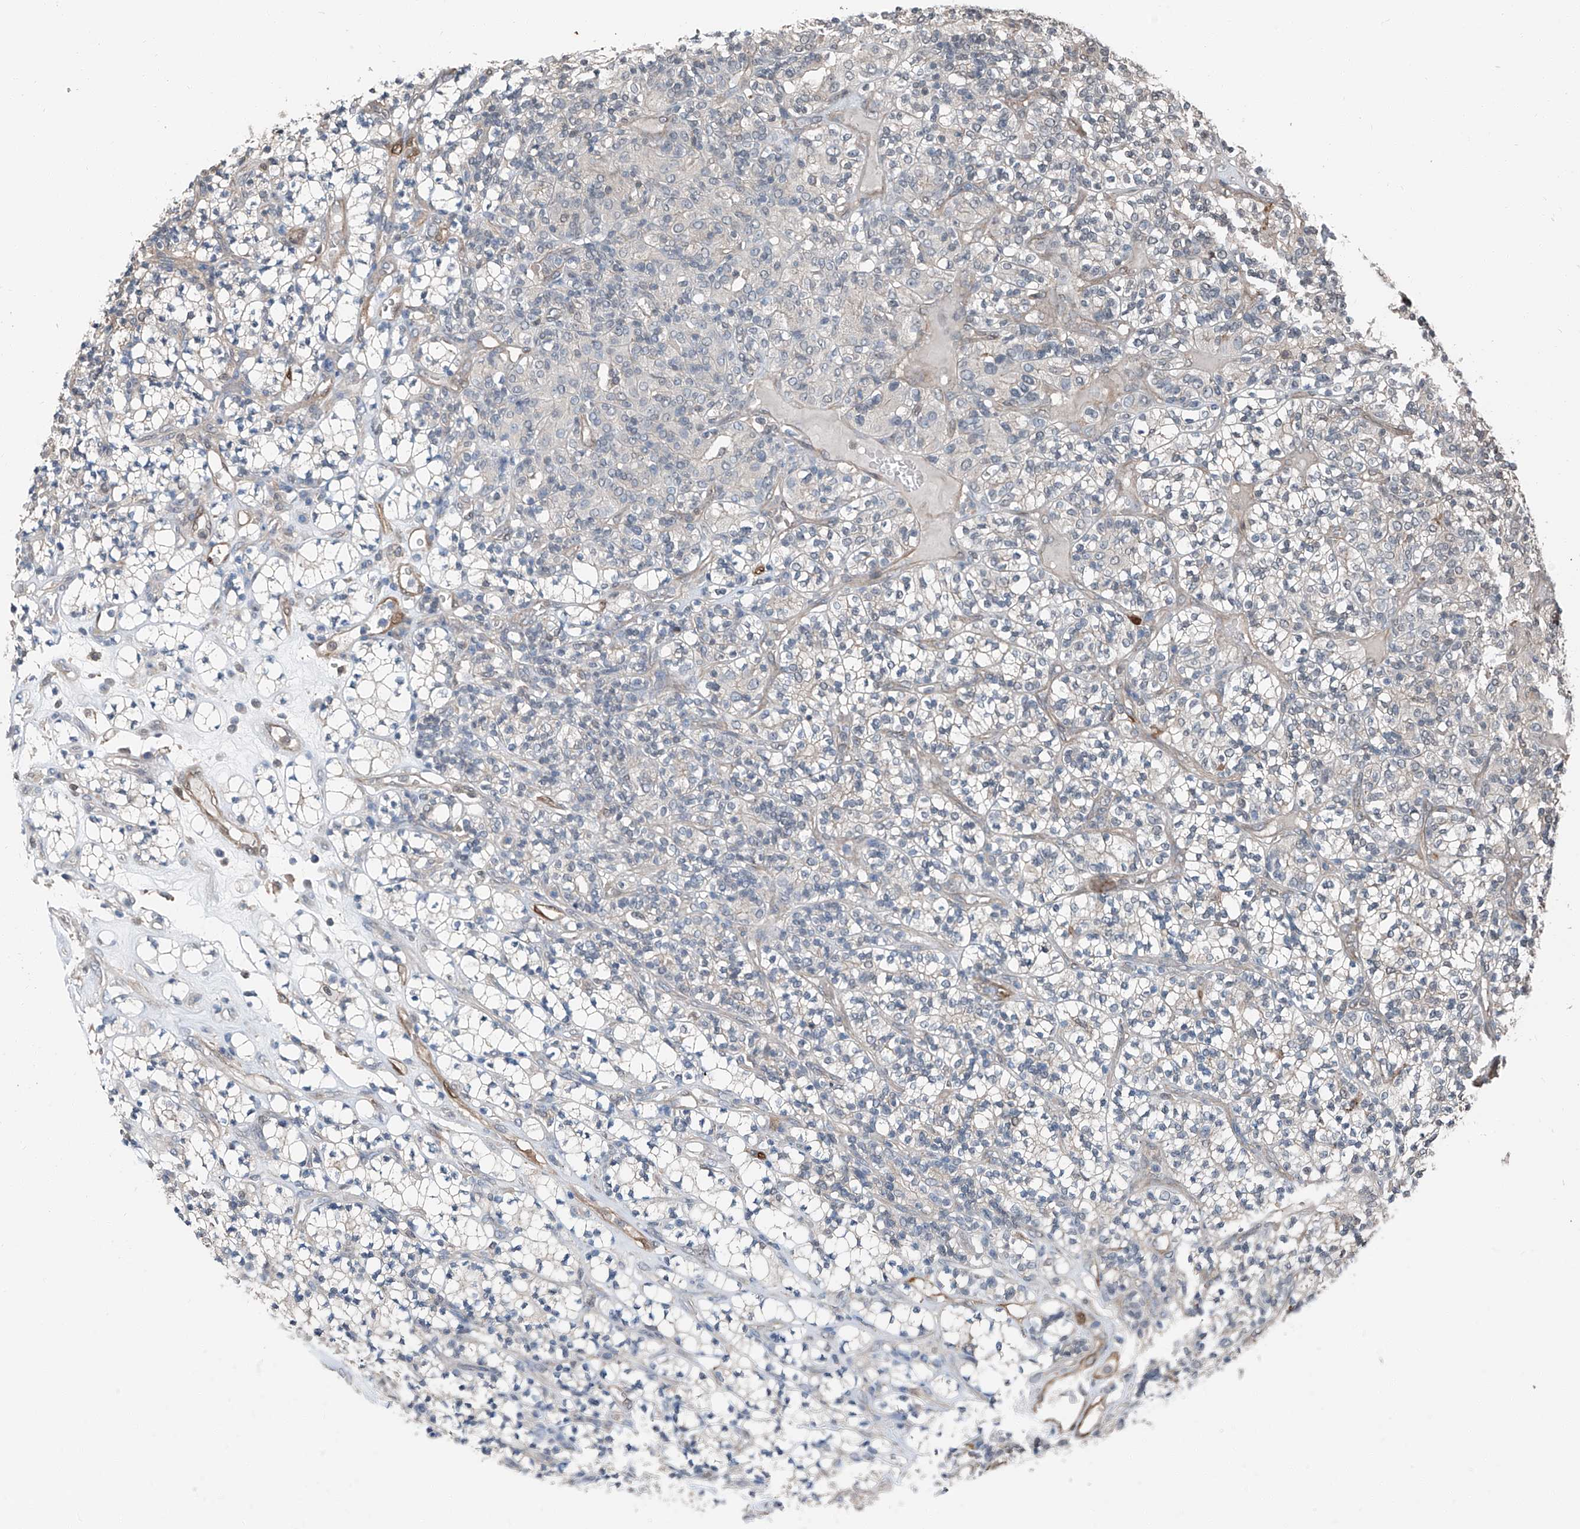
{"staining": {"intensity": "negative", "quantity": "none", "location": "none"}, "tissue": "renal cancer", "cell_type": "Tumor cells", "image_type": "cancer", "snomed": [{"axis": "morphology", "description": "Adenocarcinoma, NOS"}, {"axis": "topography", "description": "Kidney"}], "caption": "The micrograph displays no significant staining in tumor cells of renal cancer.", "gene": "HSPA6", "patient": {"sex": "male", "age": 77}}